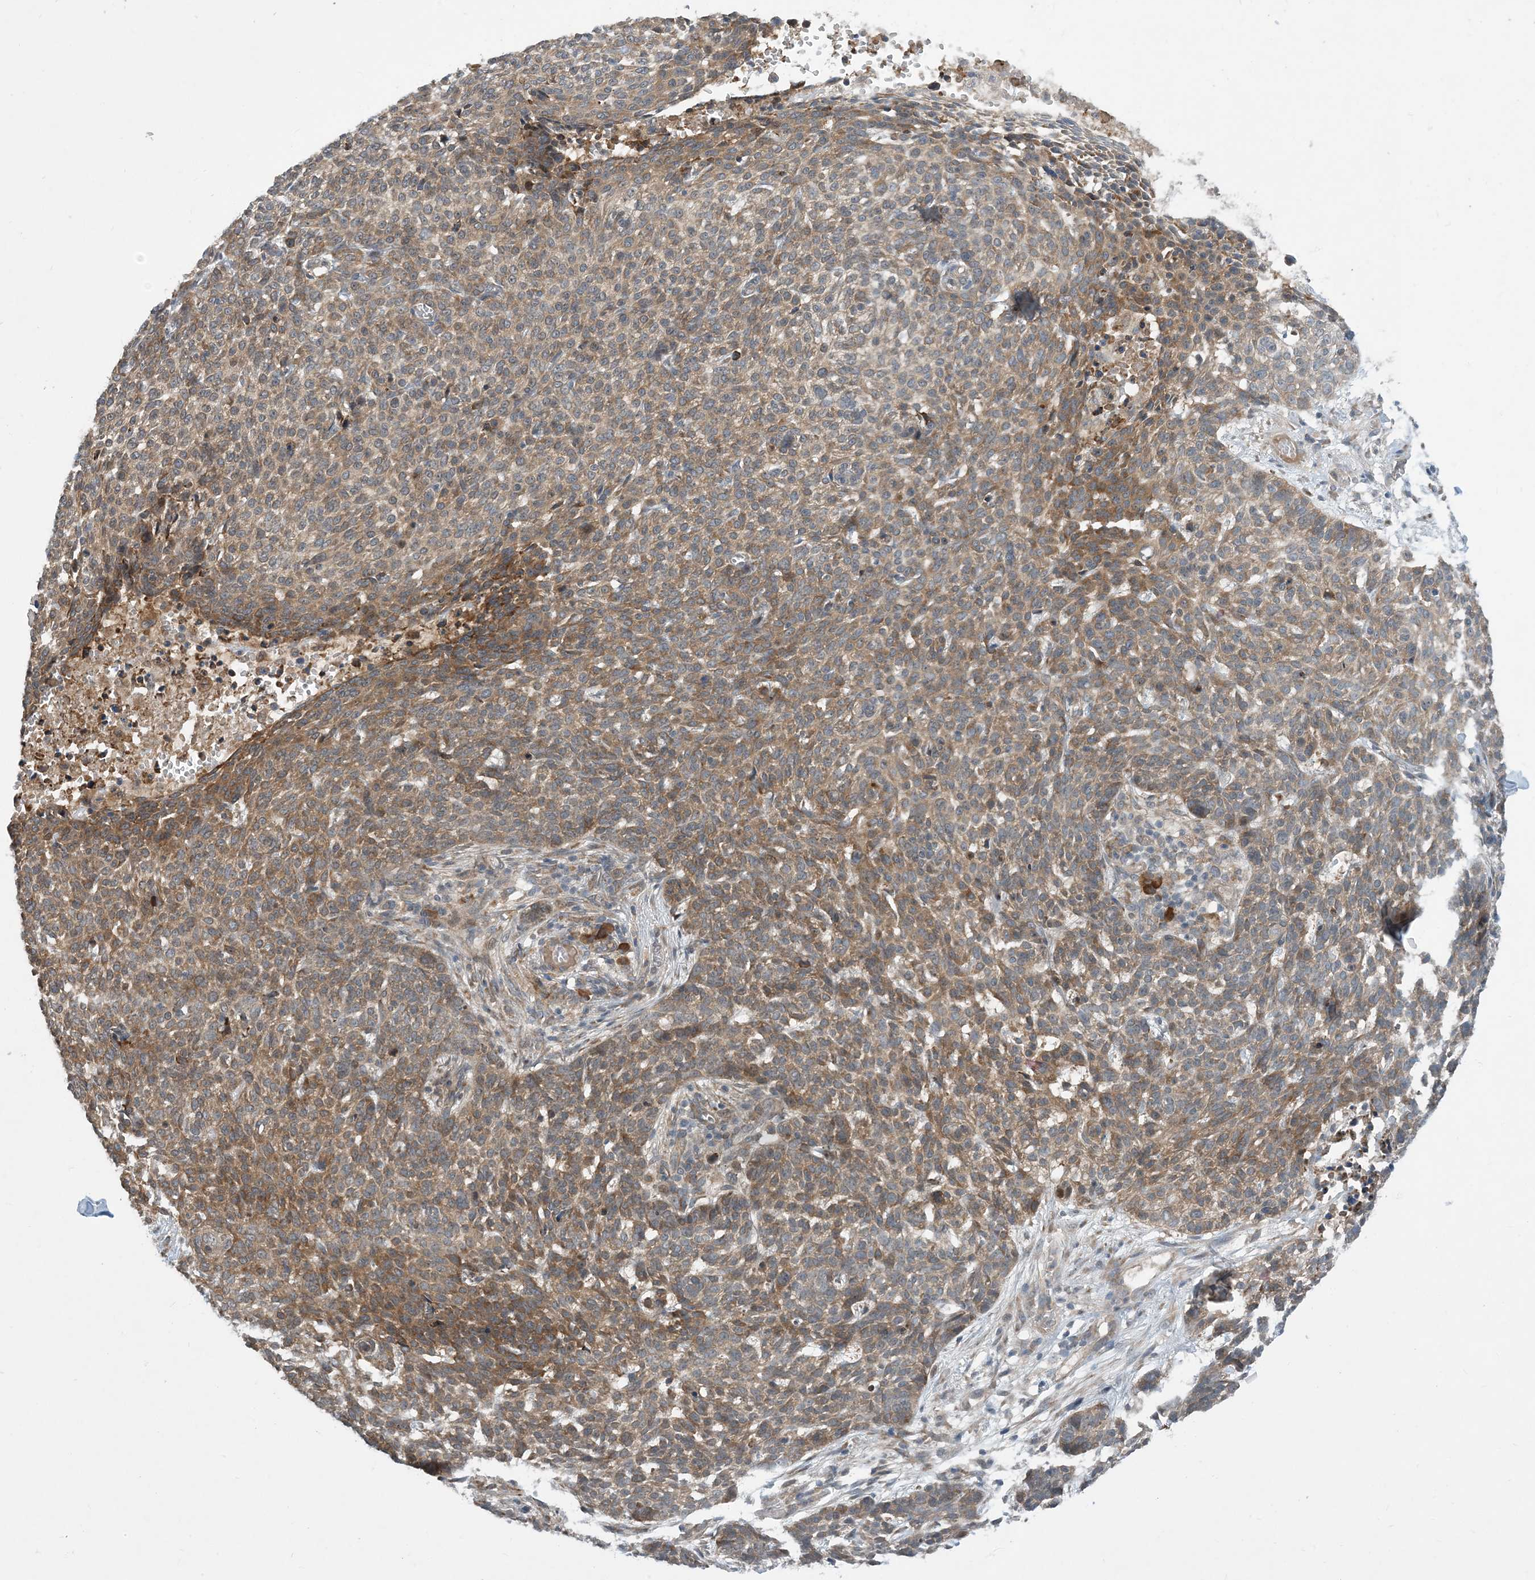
{"staining": {"intensity": "moderate", "quantity": ">75%", "location": "cytoplasmic/membranous"}, "tissue": "skin cancer", "cell_type": "Tumor cells", "image_type": "cancer", "snomed": [{"axis": "morphology", "description": "Basal cell carcinoma"}, {"axis": "topography", "description": "Skin"}], "caption": "There is medium levels of moderate cytoplasmic/membranous expression in tumor cells of skin basal cell carcinoma, as demonstrated by immunohistochemical staining (brown color).", "gene": "PHOSPHO2", "patient": {"sex": "male", "age": 85}}